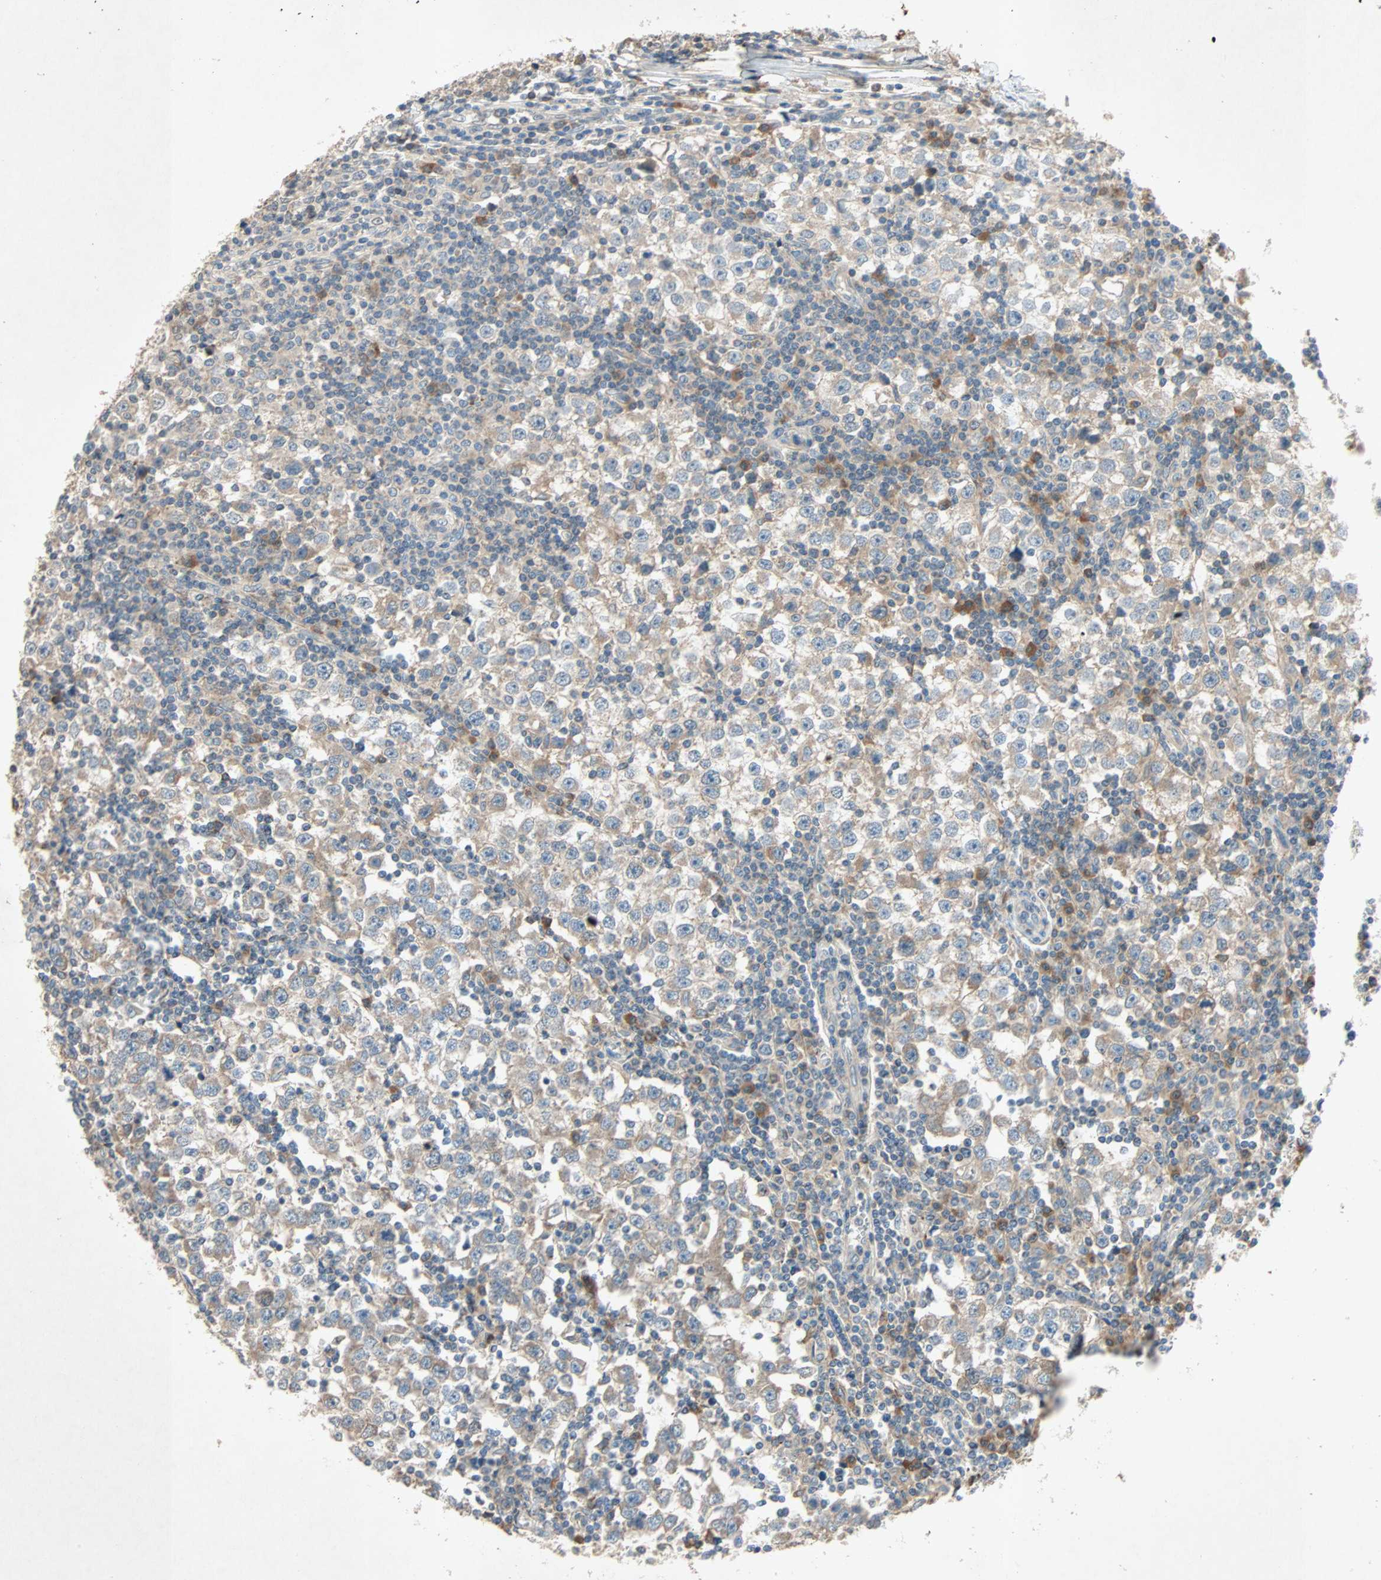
{"staining": {"intensity": "weak", "quantity": "25%-75%", "location": "cytoplasmic/membranous"}, "tissue": "testis cancer", "cell_type": "Tumor cells", "image_type": "cancer", "snomed": [{"axis": "morphology", "description": "Seminoma, NOS"}, {"axis": "topography", "description": "Testis"}], "caption": "A brown stain shows weak cytoplasmic/membranous expression of a protein in human seminoma (testis) tumor cells.", "gene": "XYLT1", "patient": {"sex": "male", "age": 65}}